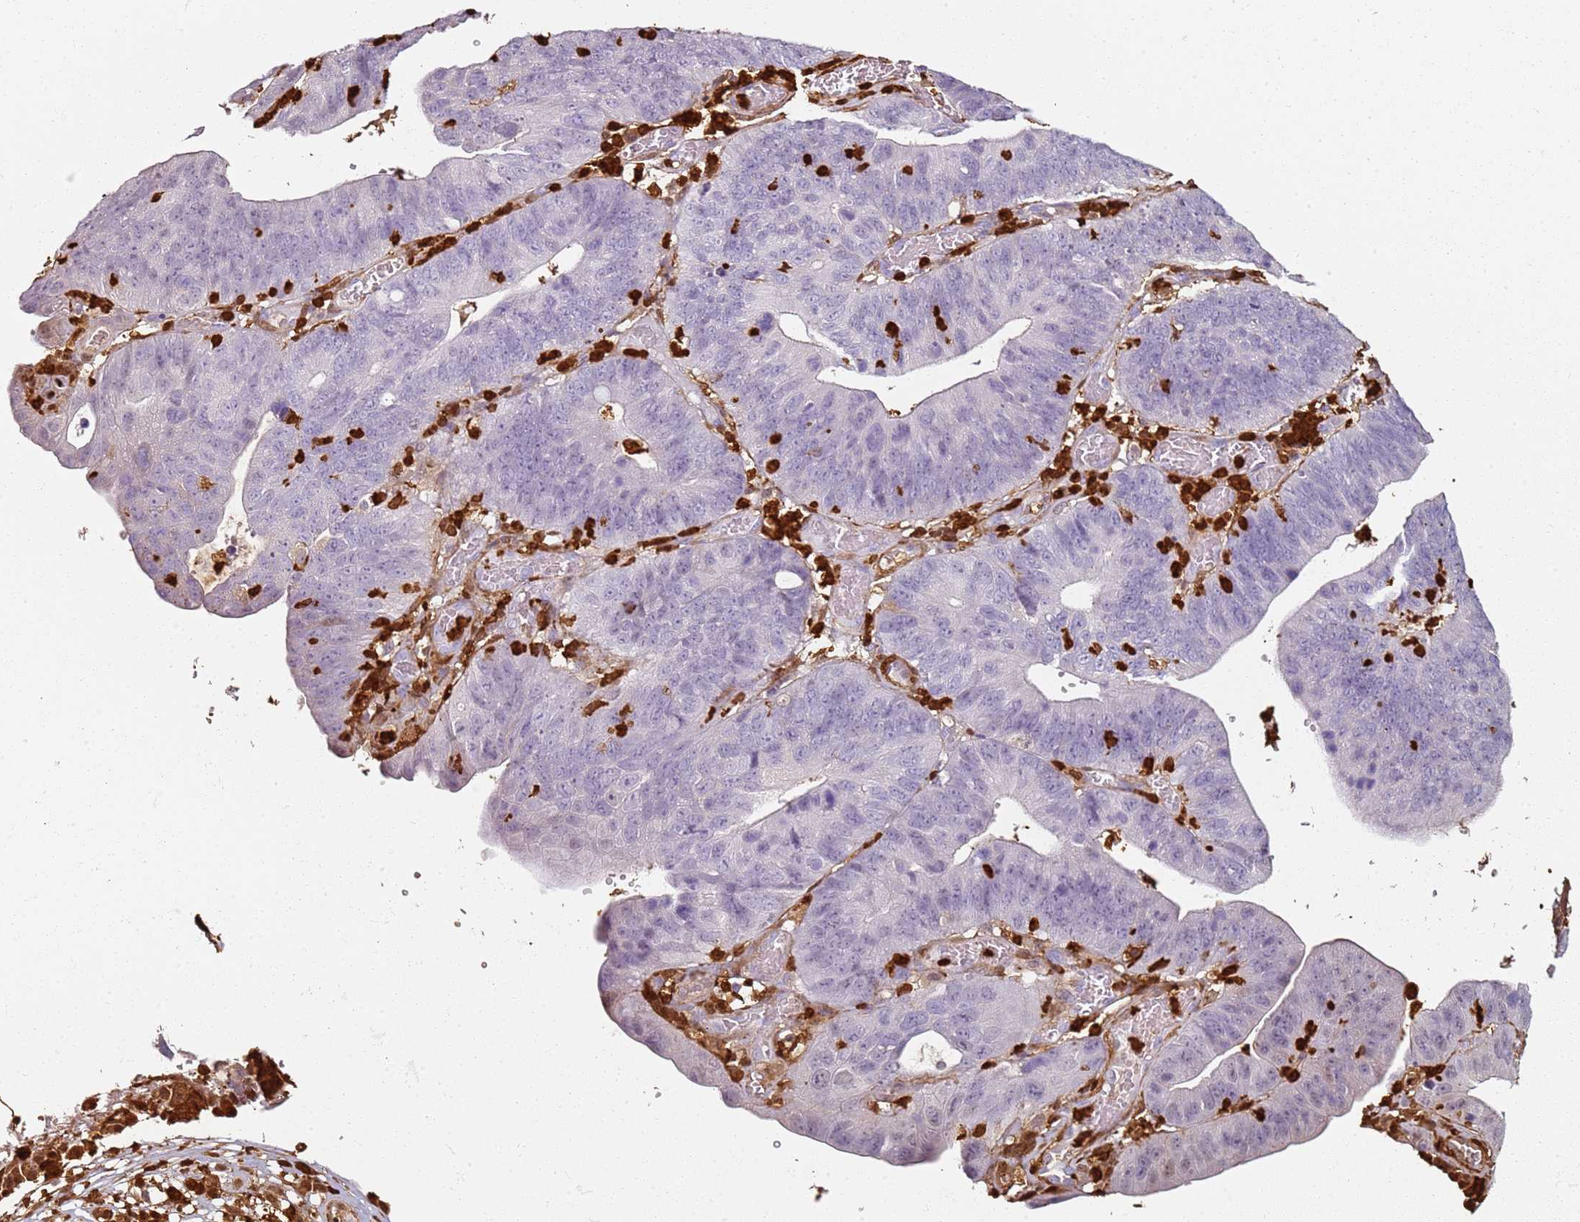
{"staining": {"intensity": "negative", "quantity": "none", "location": "none"}, "tissue": "stomach cancer", "cell_type": "Tumor cells", "image_type": "cancer", "snomed": [{"axis": "morphology", "description": "Adenocarcinoma, NOS"}, {"axis": "topography", "description": "Stomach"}], "caption": "Immunohistochemical staining of human stomach adenocarcinoma displays no significant staining in tumor cells. (Brightfield microscopy of DAB immunohistochemistry (IHC) at high magnification).", "gene": "S100A4", "patient": {"sex": "male", "age": 59}}